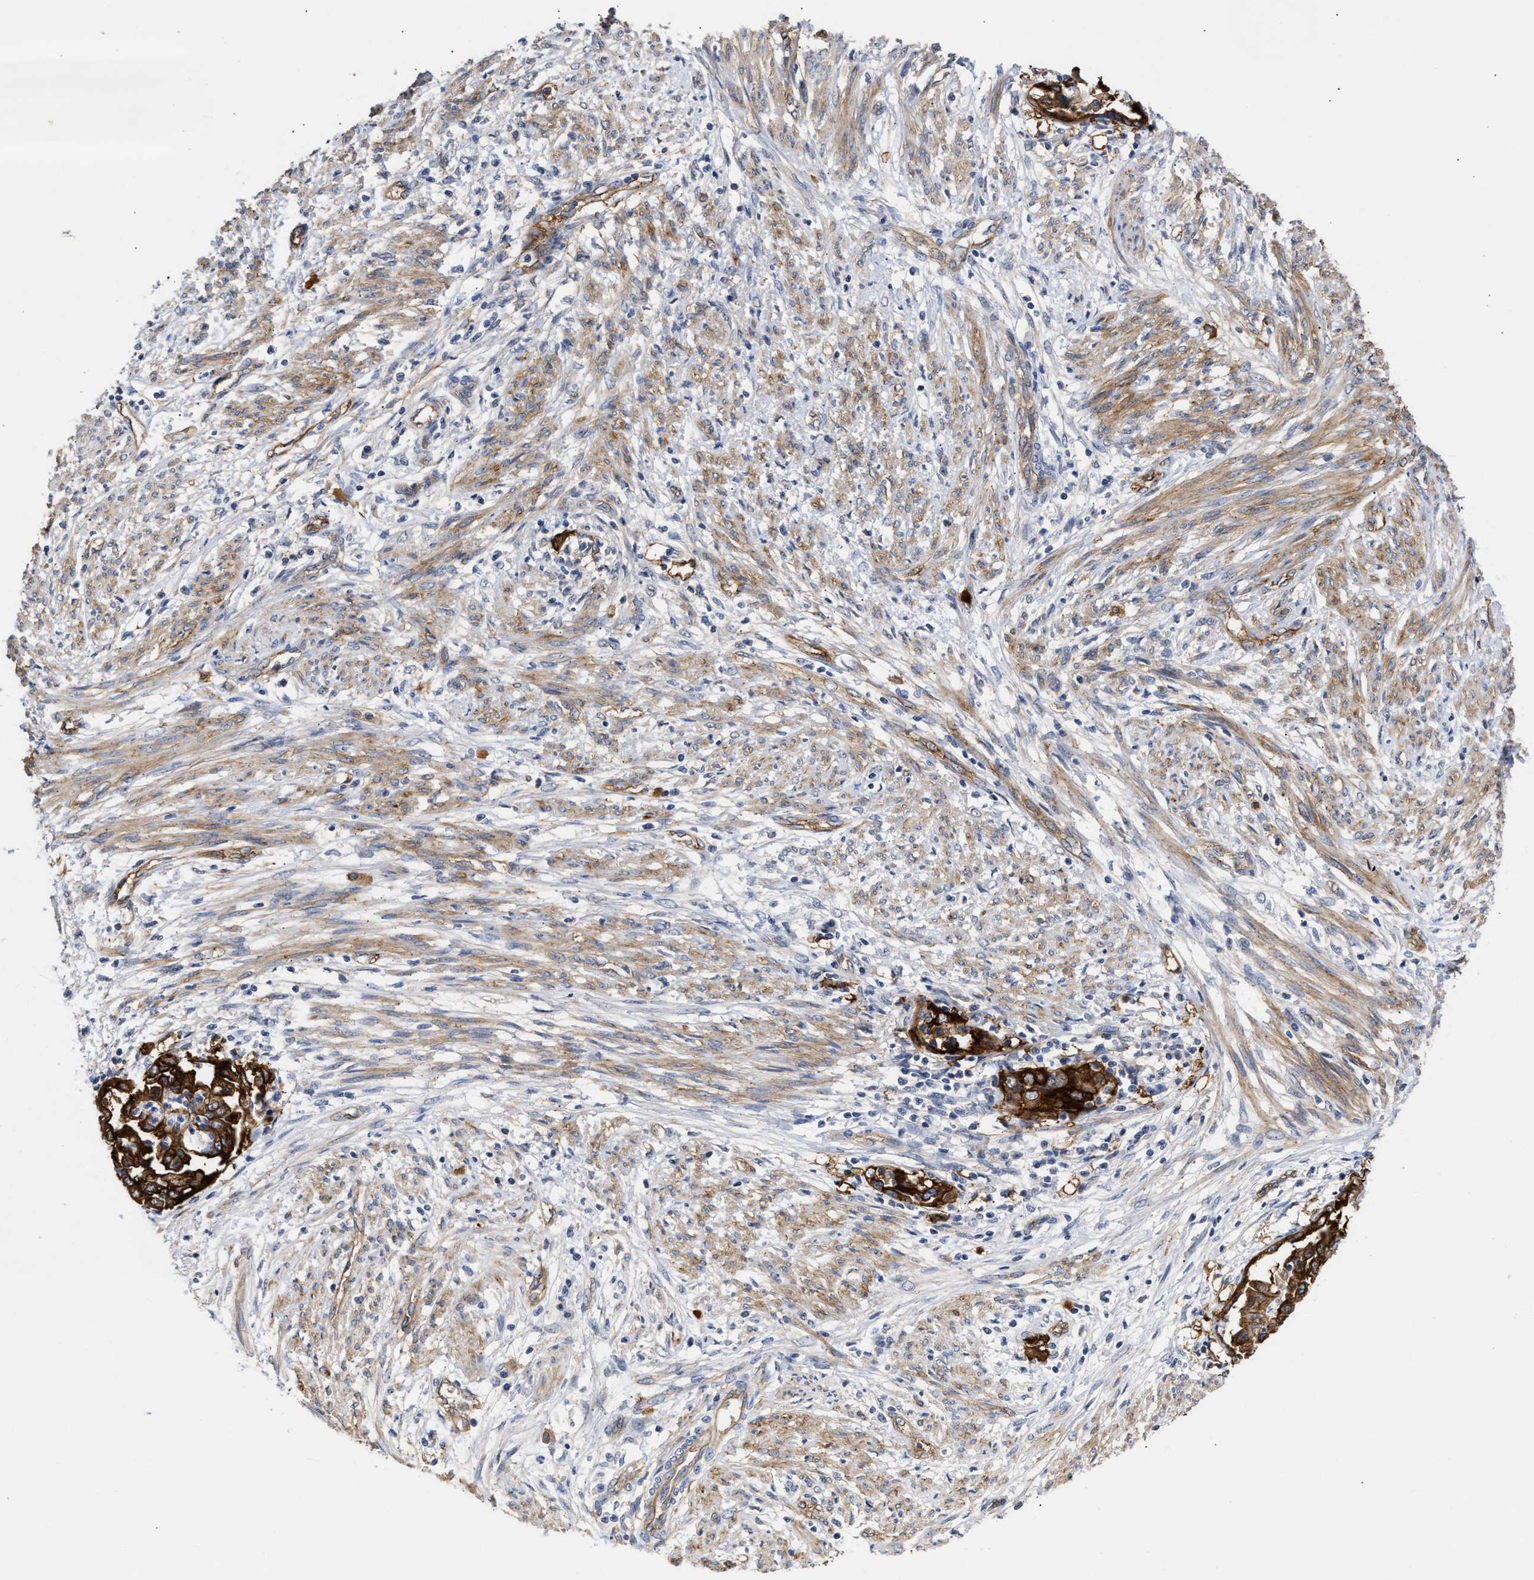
{"staining": {"intensity": "strong", "quantity": ">75%", "location": "cytoplasmic/membranous"}, "tissue": "endometrial cancer", "cell_type": "Tumor cells", "image_type": "cancer", "snomed": [{"axis": "morphology", "description": "Adenocarcinoma, NOS"}, {"axis": "topography", "description": "Endometrium"}], "caption": "High-magnification brightfield microscopy of endometrial cancer (adenocarcinoma) stained with DAB (brown) and counterstained with hematoxylin (blue). tumor cells exhibit strong cytoplasmic/membranous expression is identified in approximately>75% of cells.", "gene": "AHNAK2", "patient": {"sex": "female", "age": 85}}